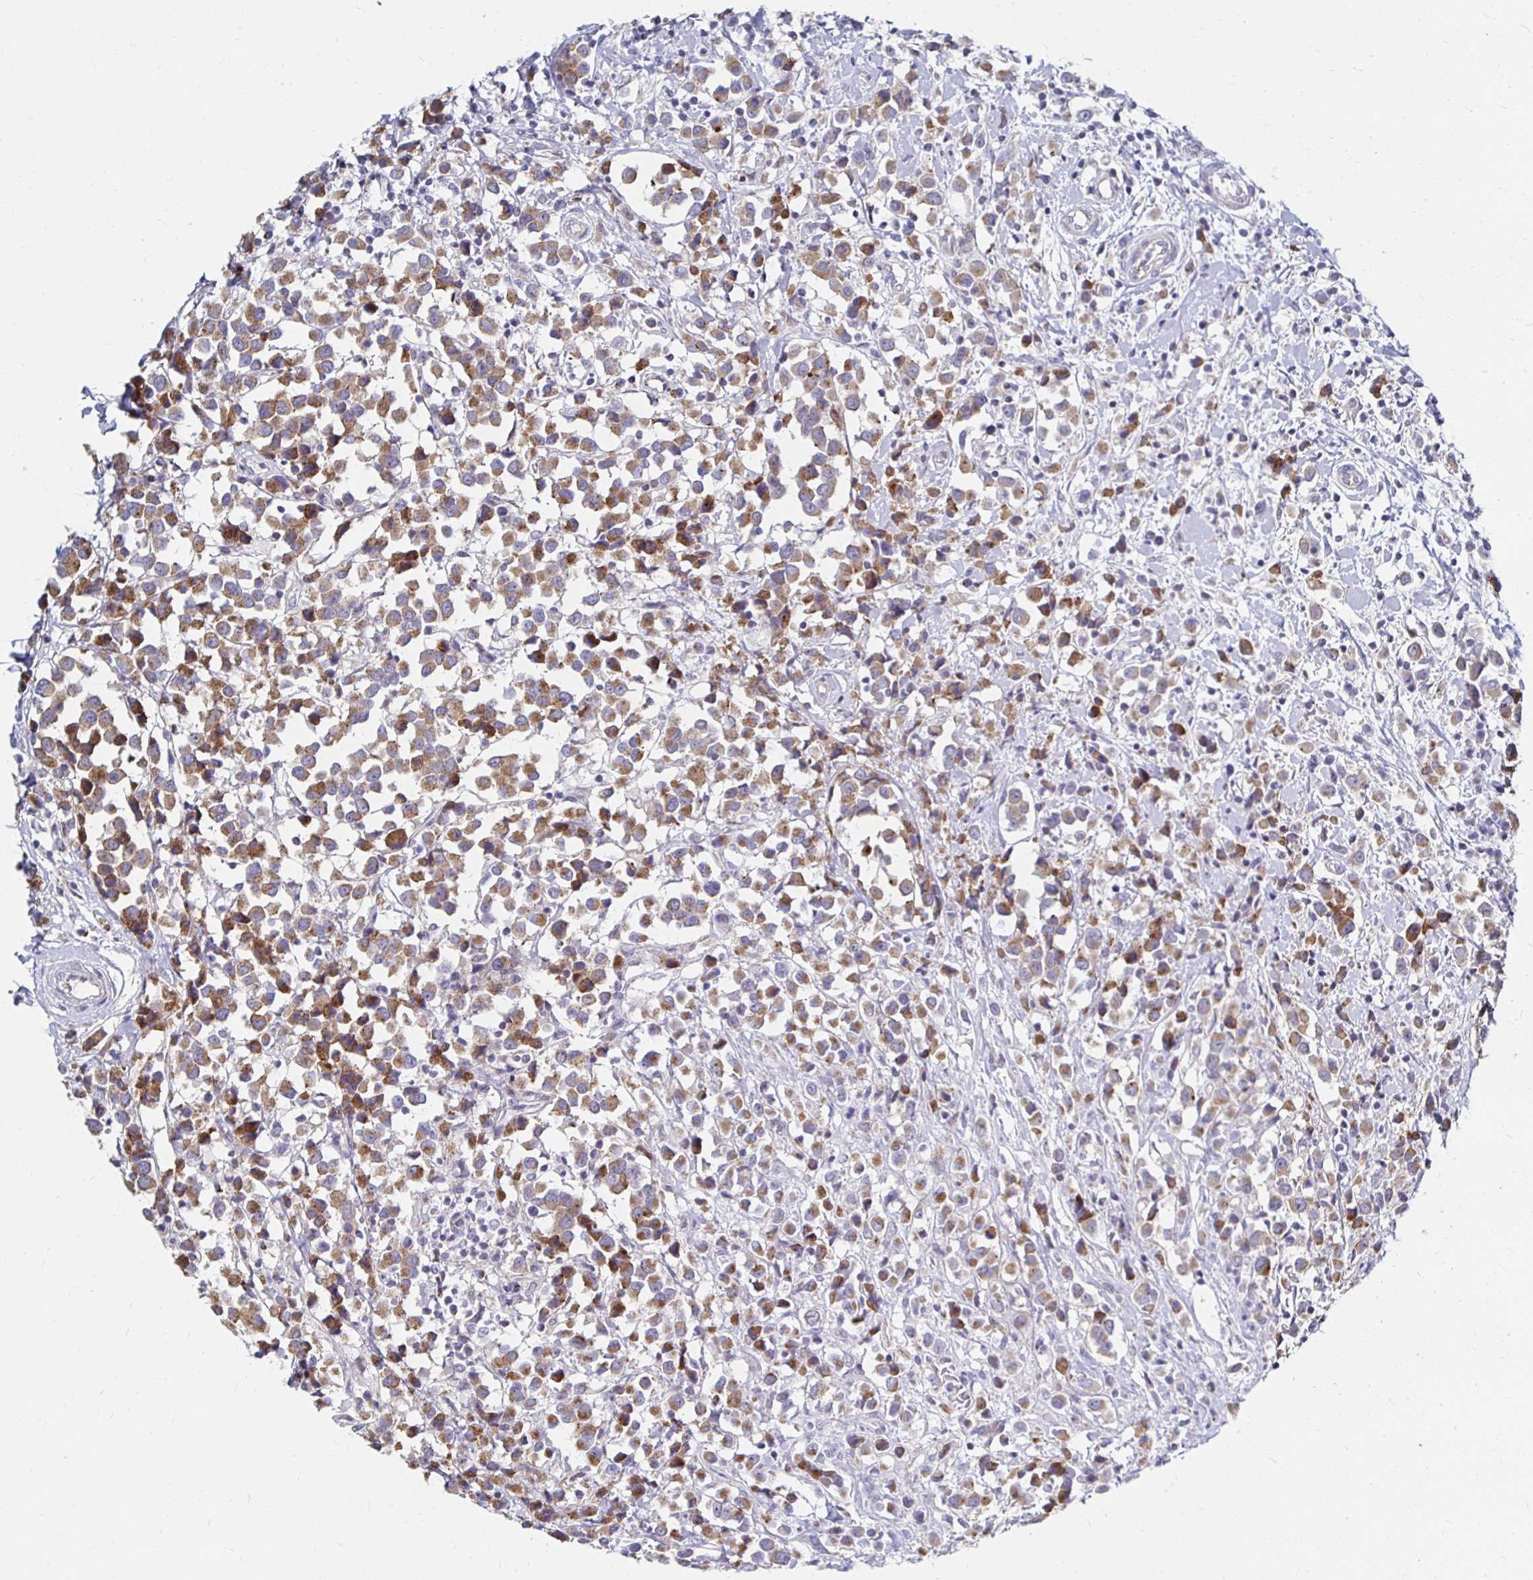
{"staining": {"intensity": "moderate", "quantity": ">75%", "location": "cytoplasmic/membranous"}, "tissue": "breast cancer", "cell_type": "Tumor cells", "image_type": "cancer", "snomed": [{"axis": "morphology", "description": "Duct carcinoma"}, {"axis": "topography", "description": "Breast"}], "caption": "There is medium levels of moderate cytoplasmic/membranous expression in tumor cells of infiltrating ductal carcinoma (breast), as demonstrated by immunohistochemical staining (brown color).", "gene": "NOCT", "patient": {"sex": "female", "age": 61}}